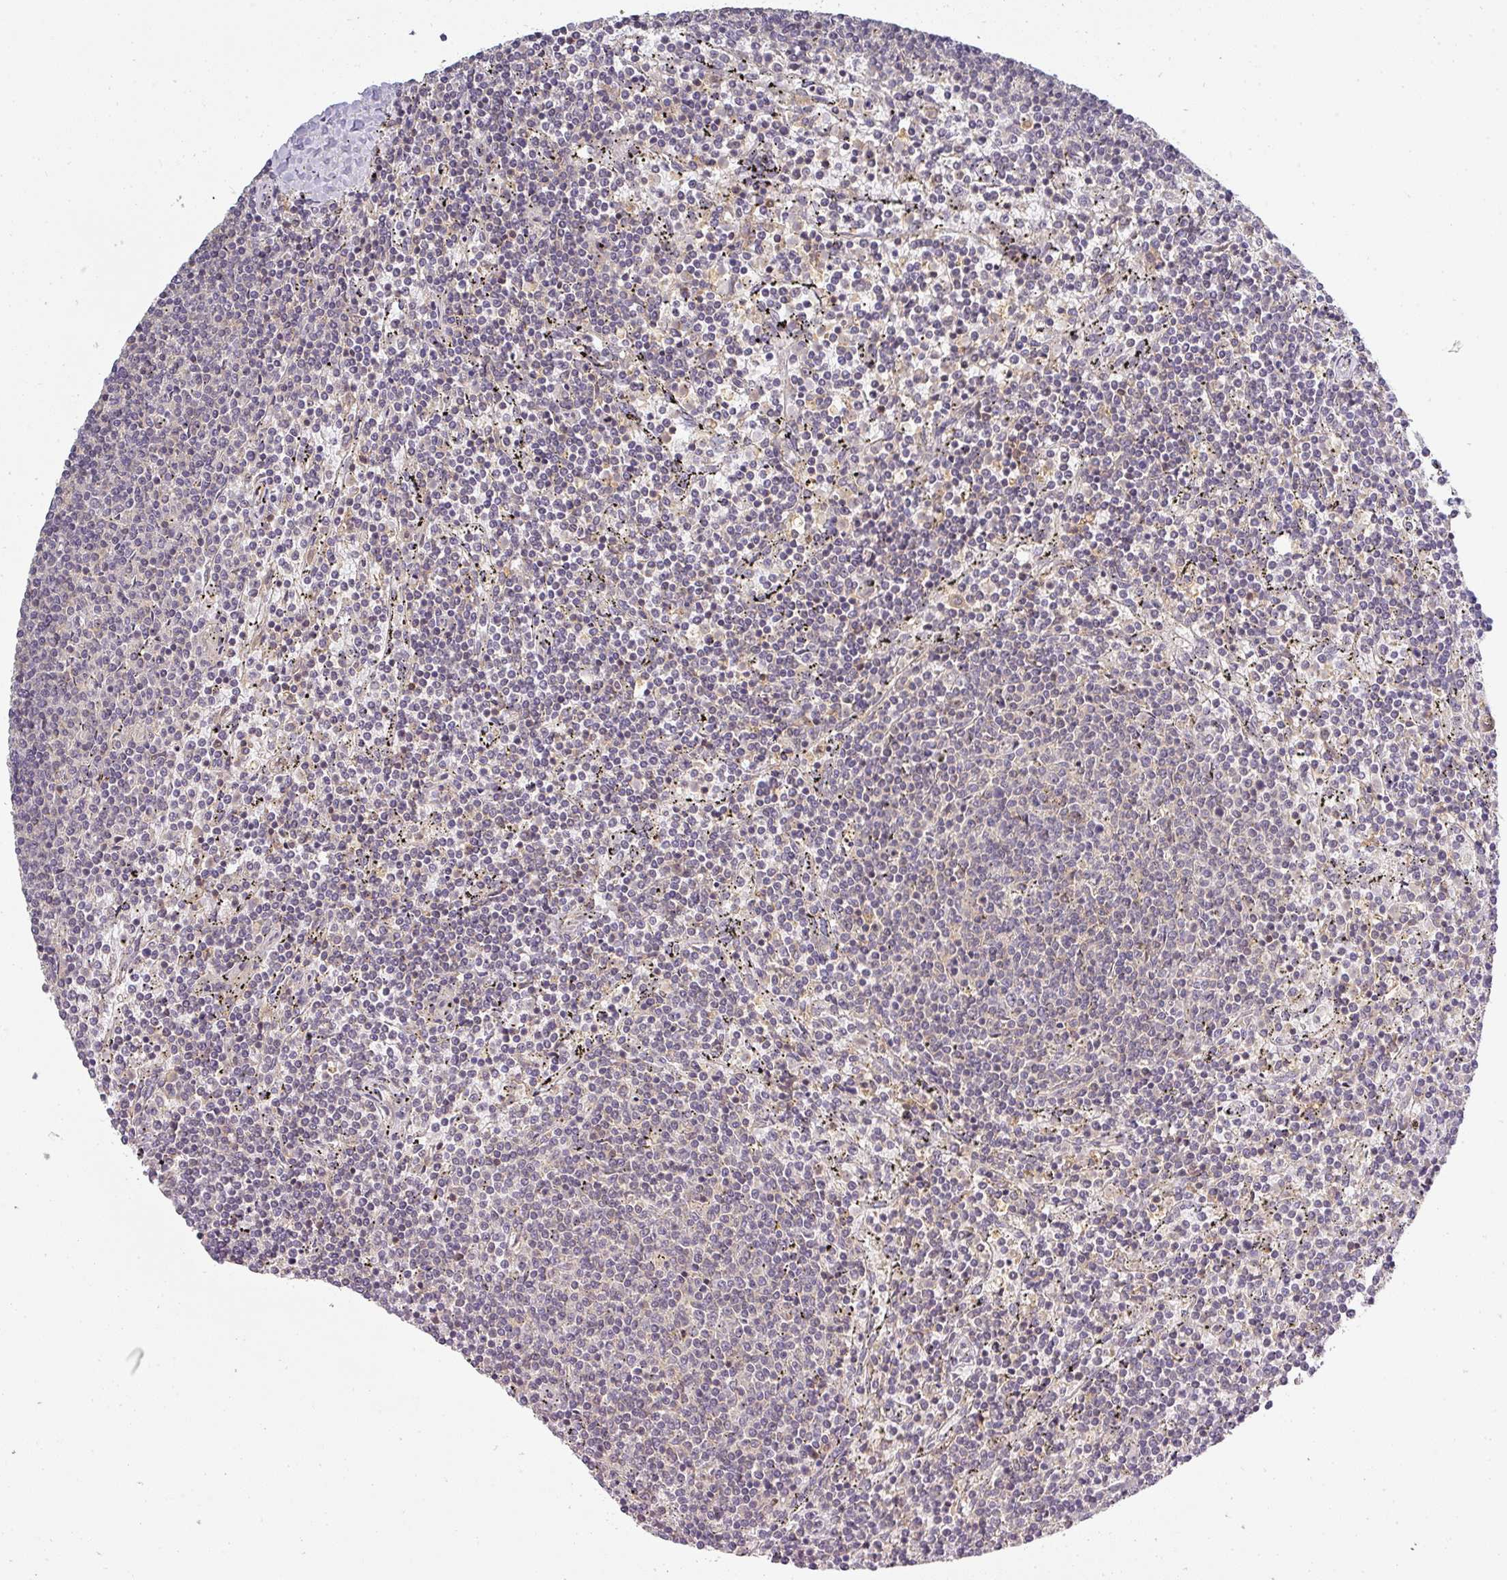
{"staining": {"intensity": "negative", "quantity": "none", "location": "none"}, "tissue": "lymphoma", "cell_type": "Tumor cells", "image_type": "cancer", "snomed": [{"axis": "morphology", "description": "Malignant lymphoma, non-Hodgkin's type, Low grade"}, {"axis": "topography", "description": "Spleen"}], "caption": "High magnification brightfield microscopy of malignant lymphoma, non-Hodgkin's type (low-grade) stained with DAB (brown) and counterstained with hematoxylin (blue): tumor cells show no significant staining.", "gene": "NIN", "patient": {"sex": "female", "age": 50}}